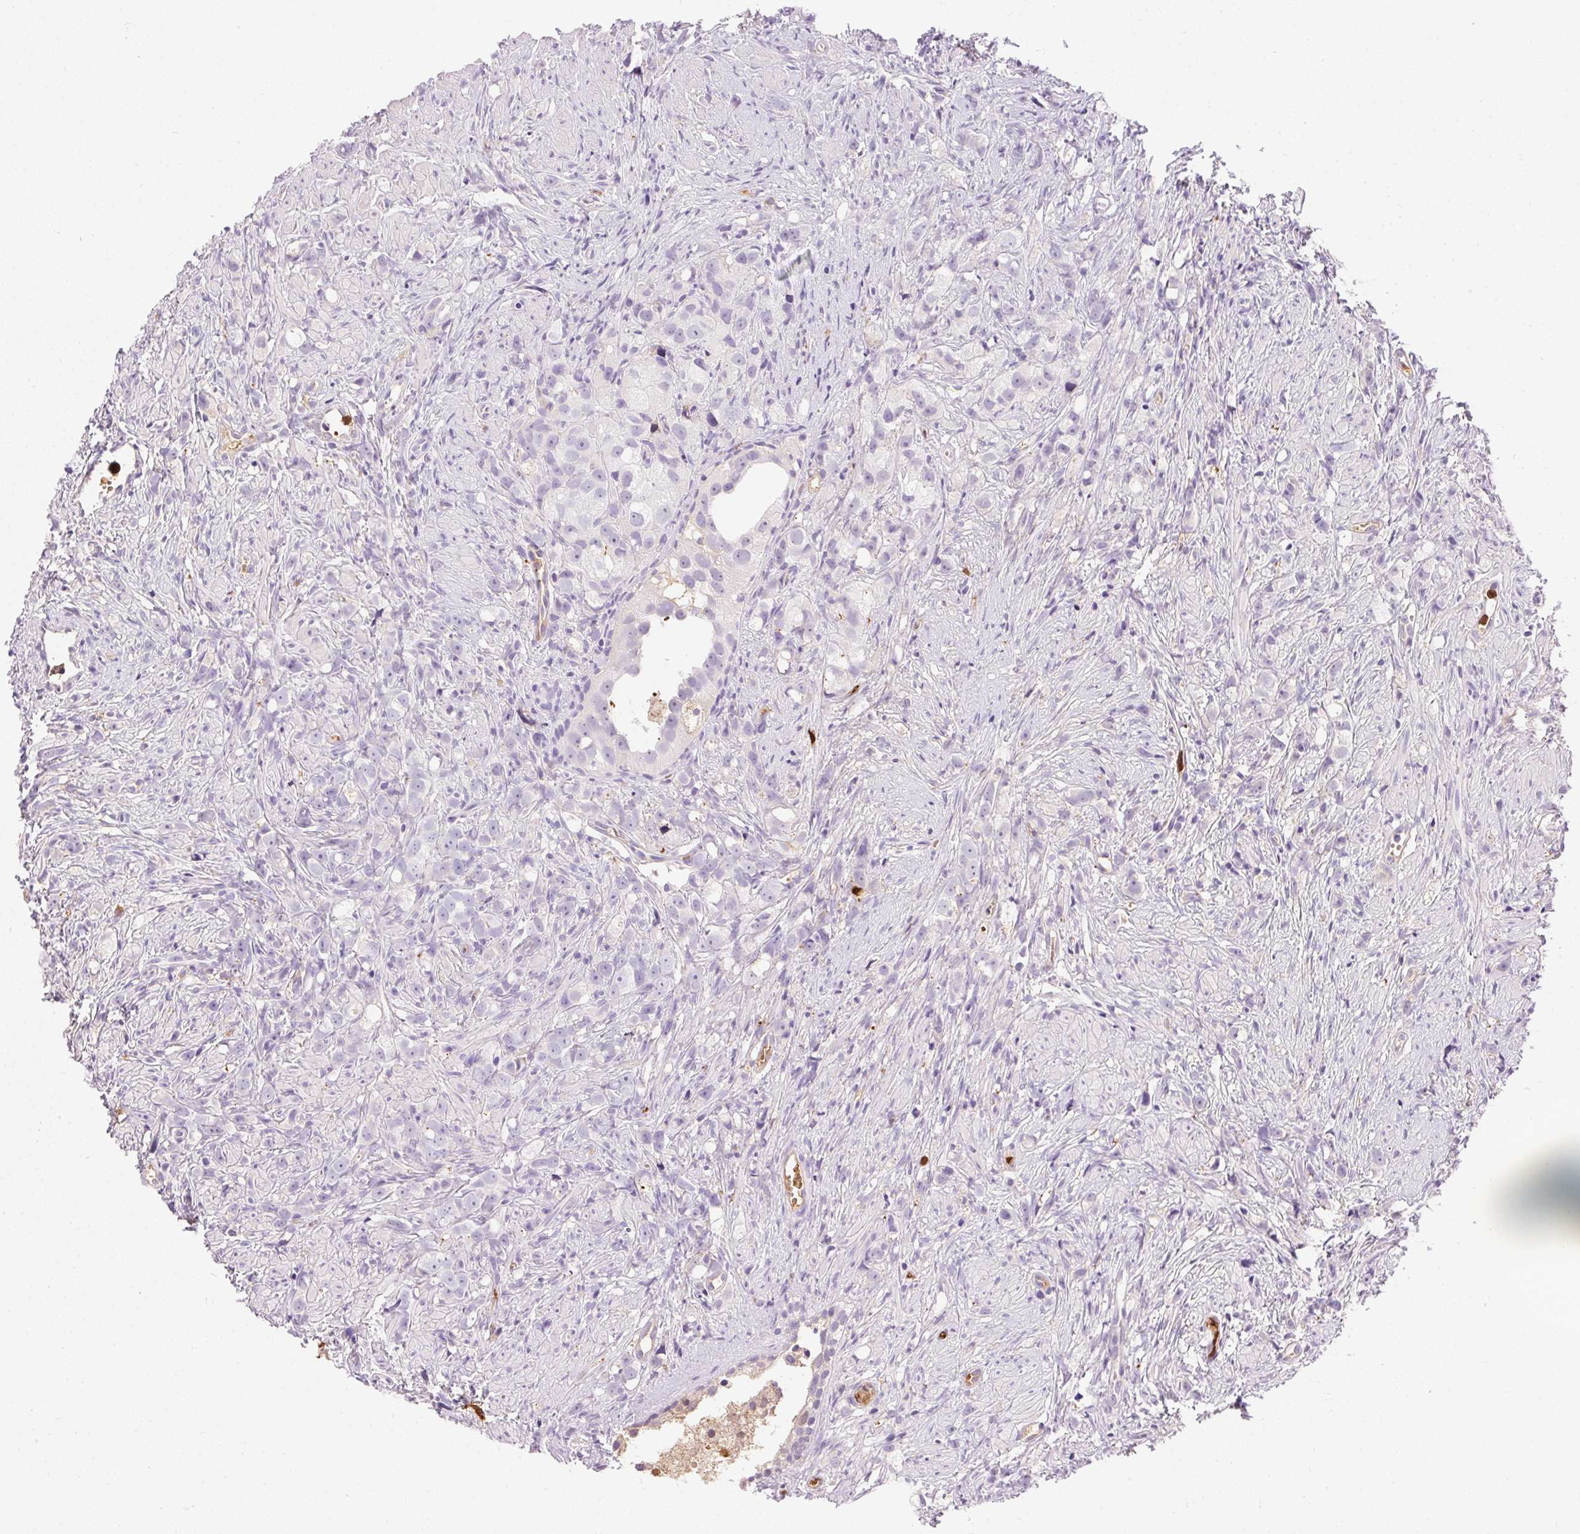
{"staining": {"intensity": "negative", "quantity": "none", "location": "none"}, "tissue": "prostate cancer", "cell_type": "Tumor cells", "image_type": "cancer", "snomed": [{"axis": "morphology", "description": "Adenocarcinoma, High grade"}, {"axis": "topography", "description": "Prostate"}], "caption": "Image shows no protein expression in tumor cells of high-grade adenocarcinoma (prostate) tissue.", "gene": "ORM1", "patient": {"sex": "male", "age": 75}}